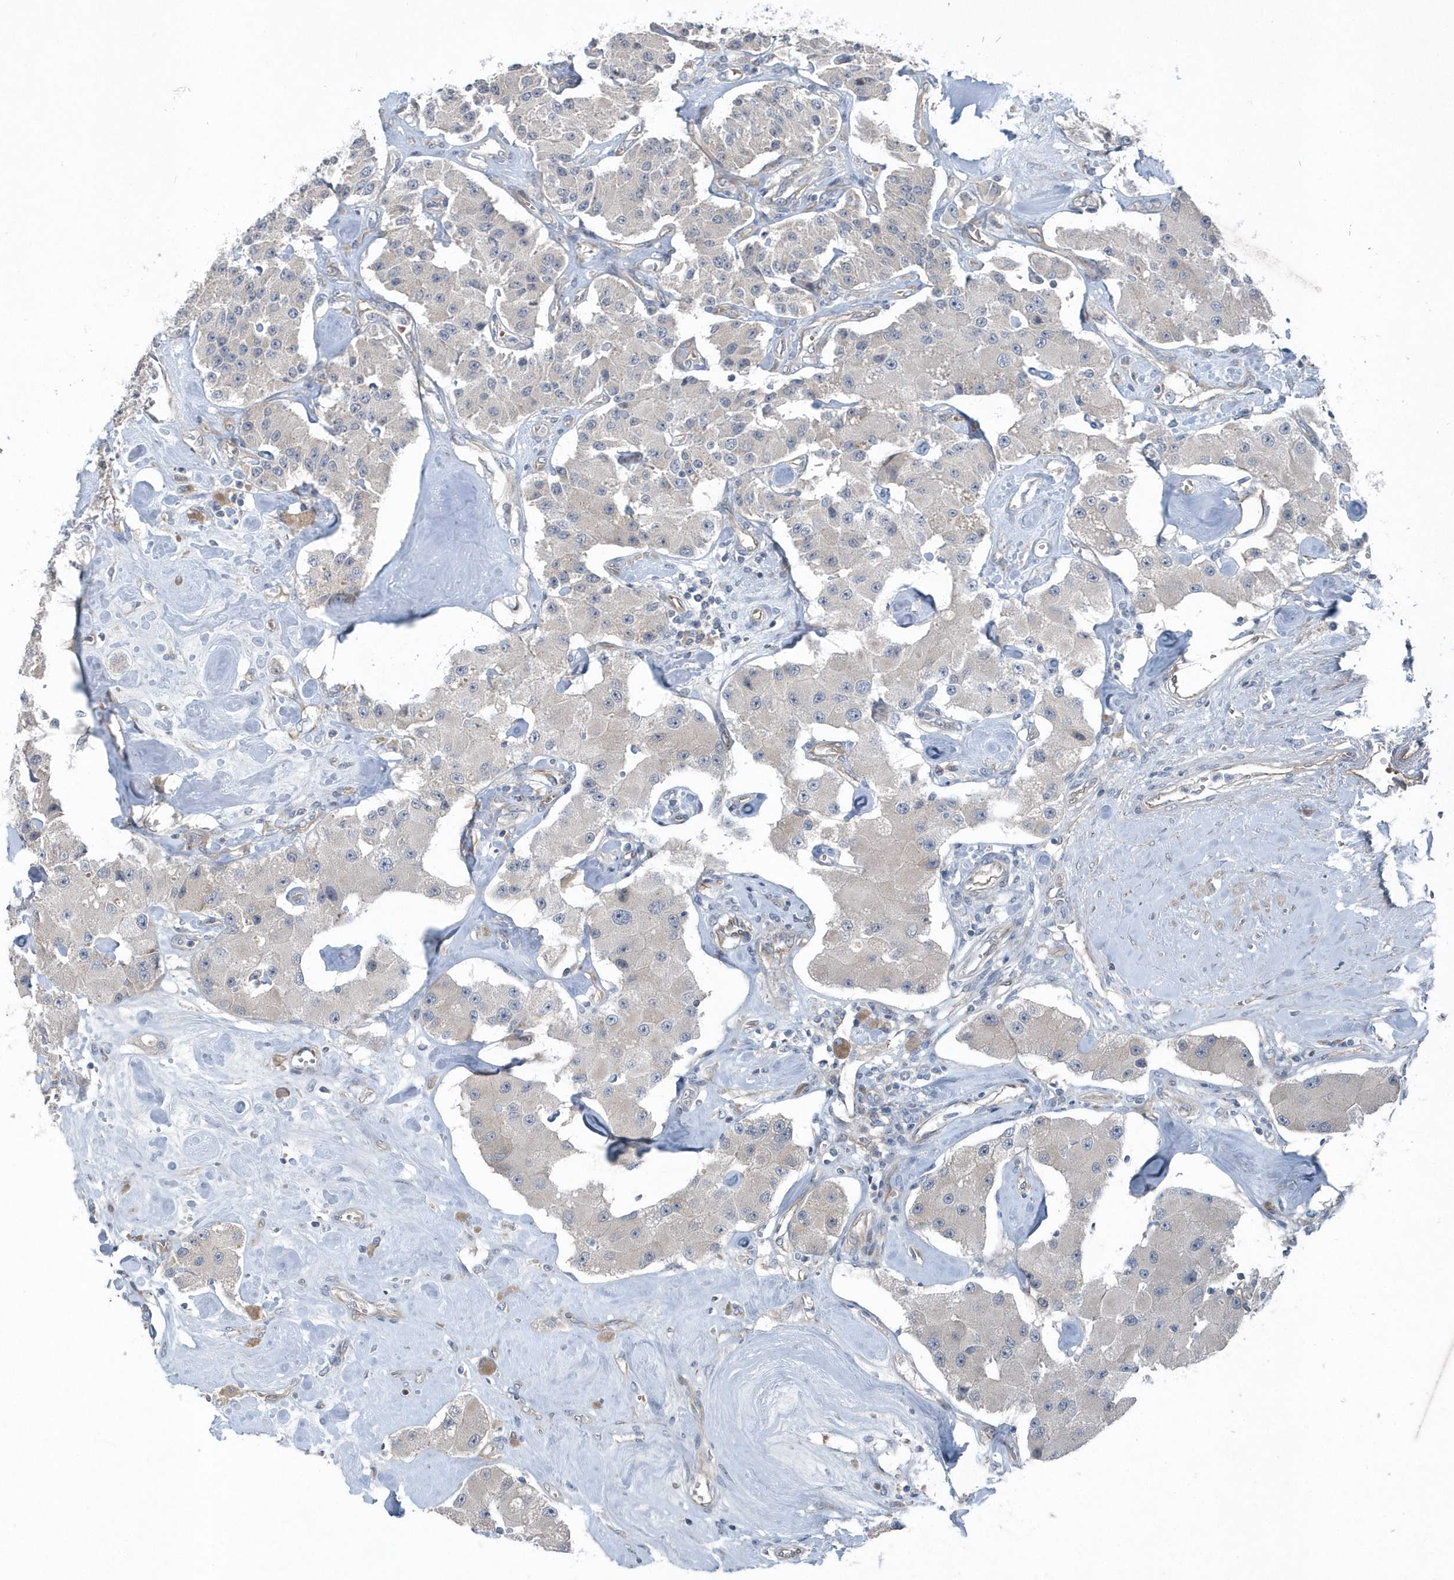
{"staining": {"intensity": "negative", "quantity": "none", "location": "none"}, "tissue": "carcinoid", "cell_type": "Tumor cells", "image_type": "cancer", "snomed": [{"axis": "morphology", "description": "Carcinoid, malignant, NOS"}, {"axis": "topography", "description": "Pancreas"}], "caption": "Immunohistochemical staining of carcinoid (malignant) shows no significant expression in tumor cells. (DAB immunohistochemistry visualized using brightfield microscopy, high magnification).", "gene": "MCC", "patient": {"sex": "male", "age": 41}}